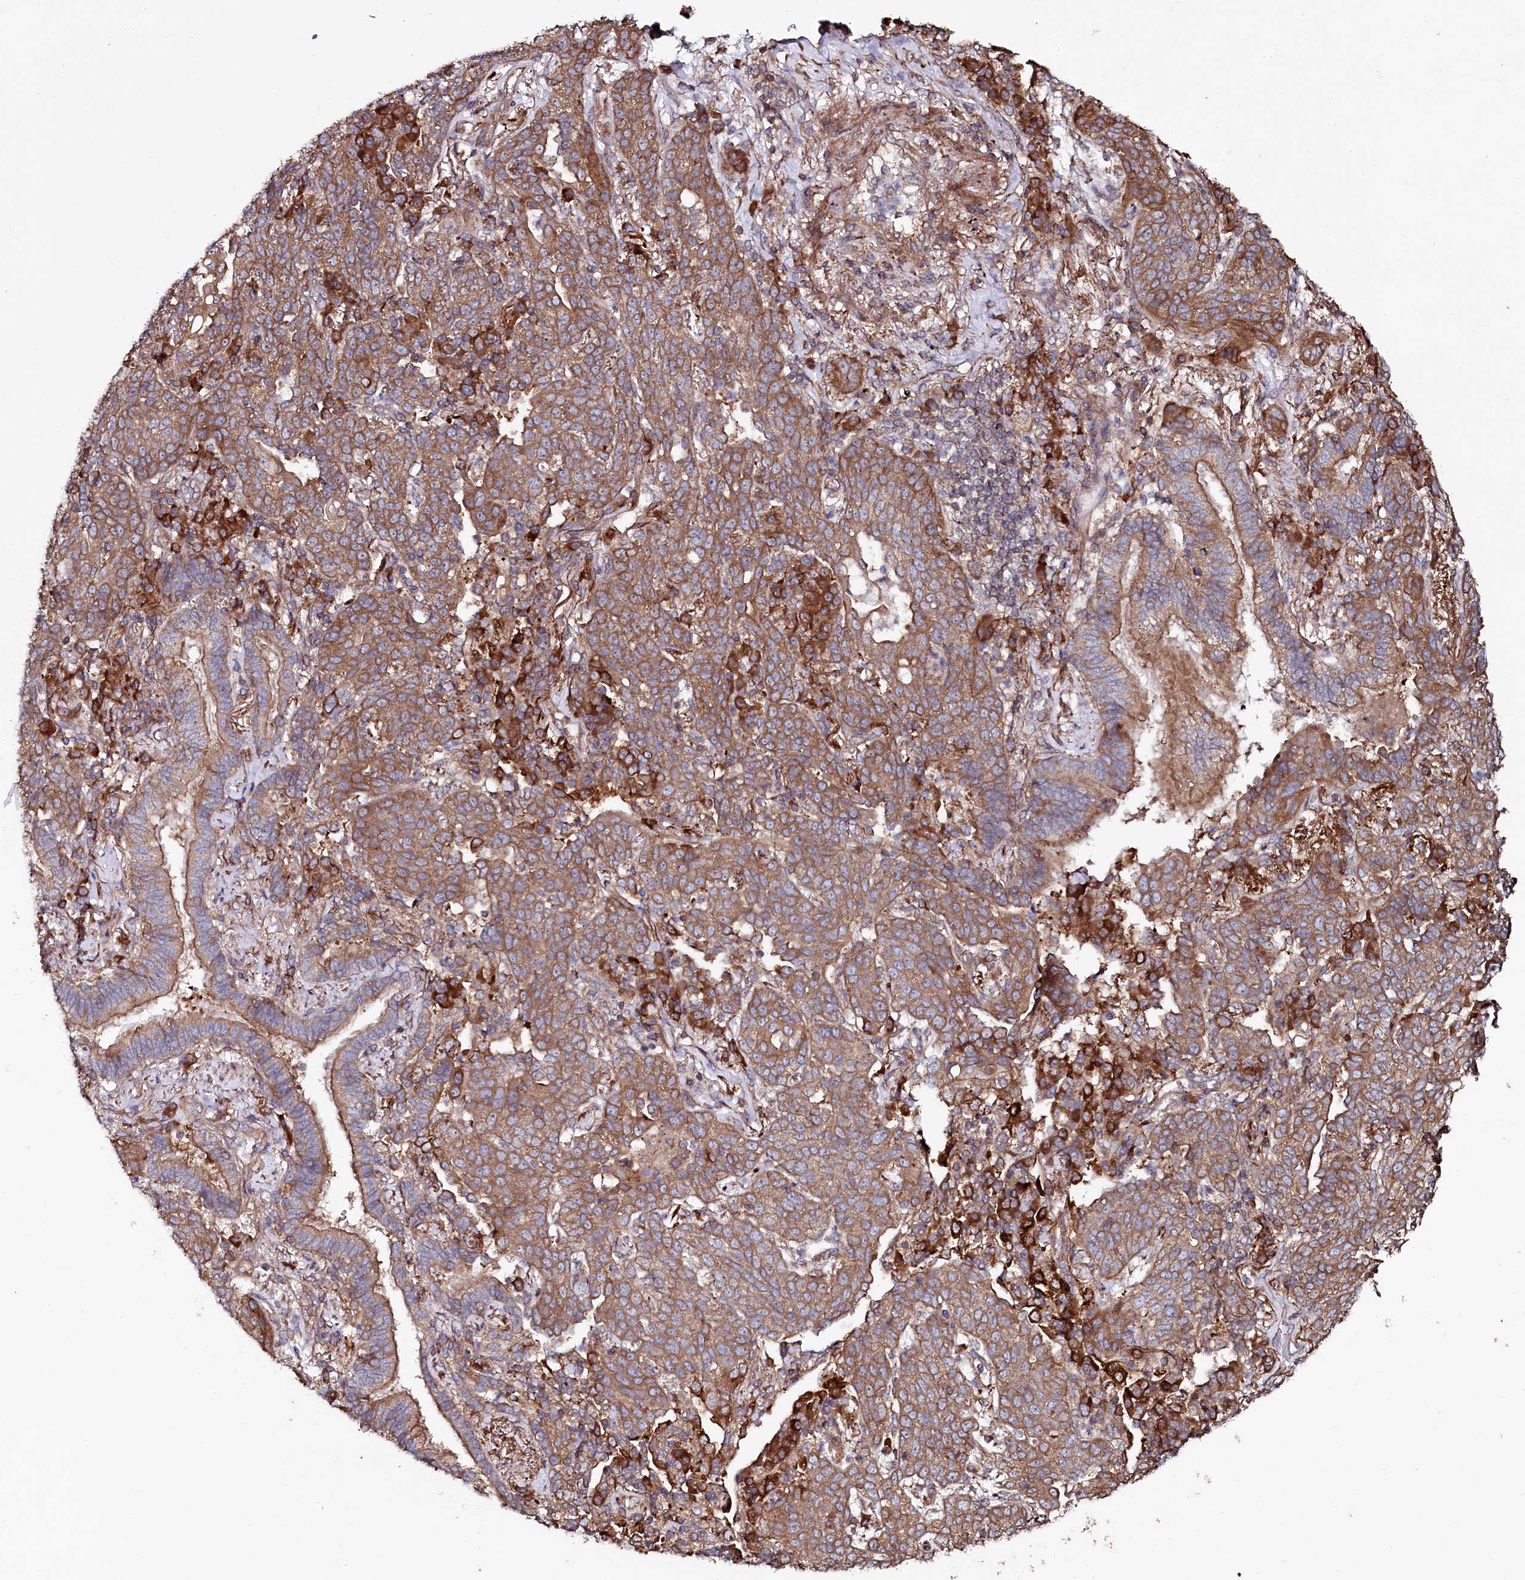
{"staining": {"intensity": "moderate", "quantity": ">75%", "location": "cytoplasmic/membranous"}, "tissue": "lung cancer", "cell_type": "Tumor cells", "image_type": "cancer", "snomed": [{"axis": "morphology", "description": "Squamous cell carcinoma, NOS"}, {"axis": "topography", "description": "Lung"}], "caption": "A micrograph of human lung squamous cell carcinoma stained for a protein demonstrates moderate cytoplasmic/membranous brown staining in tumor cells.", "gene": "USPL1", "patient": {"sex": "female", "age": 70}}